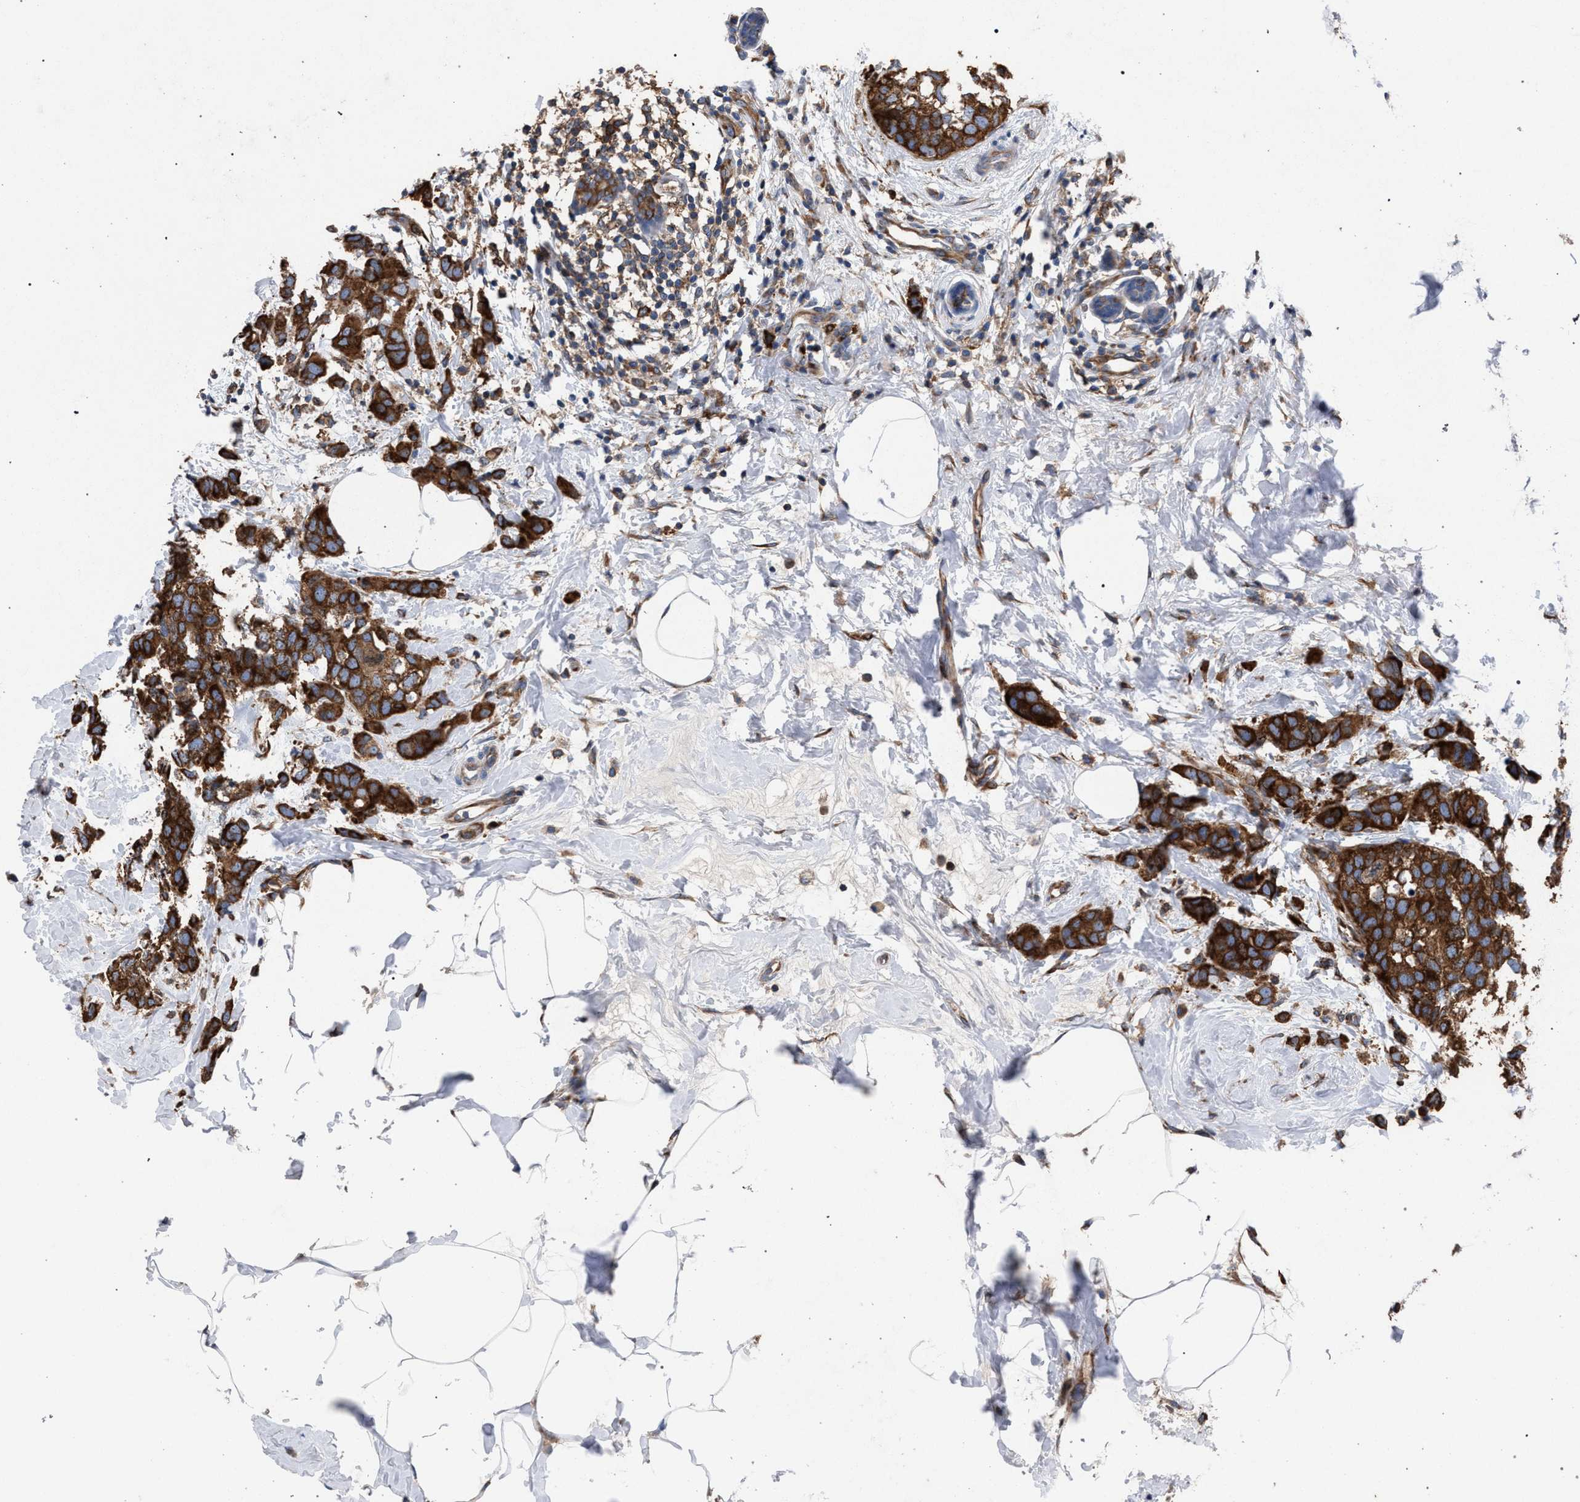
{"staining": {"intensity": "strong", "quantity": ">75%", "location": "cytoplasmic/membranous"}, "tissue": "breast cancer", "cell_type": "Tumor cells", "image_type": "cancer", "snomed": [{"axis": "morphology", "description": "Normal tissue, NOS"}, {"axis": "morphology", "description": "Duct carcinoma"}, {"axis": "topography", "description": "Breast"}], "caption": "IHC image of breast cancer stained for a protein (brown), which shows high levels of strong cytoplasmic/membranous positivity in approximately >75% of tumor cells.", "gene": "CDR2L", "patient": {"sex": "female", "age": 50}}